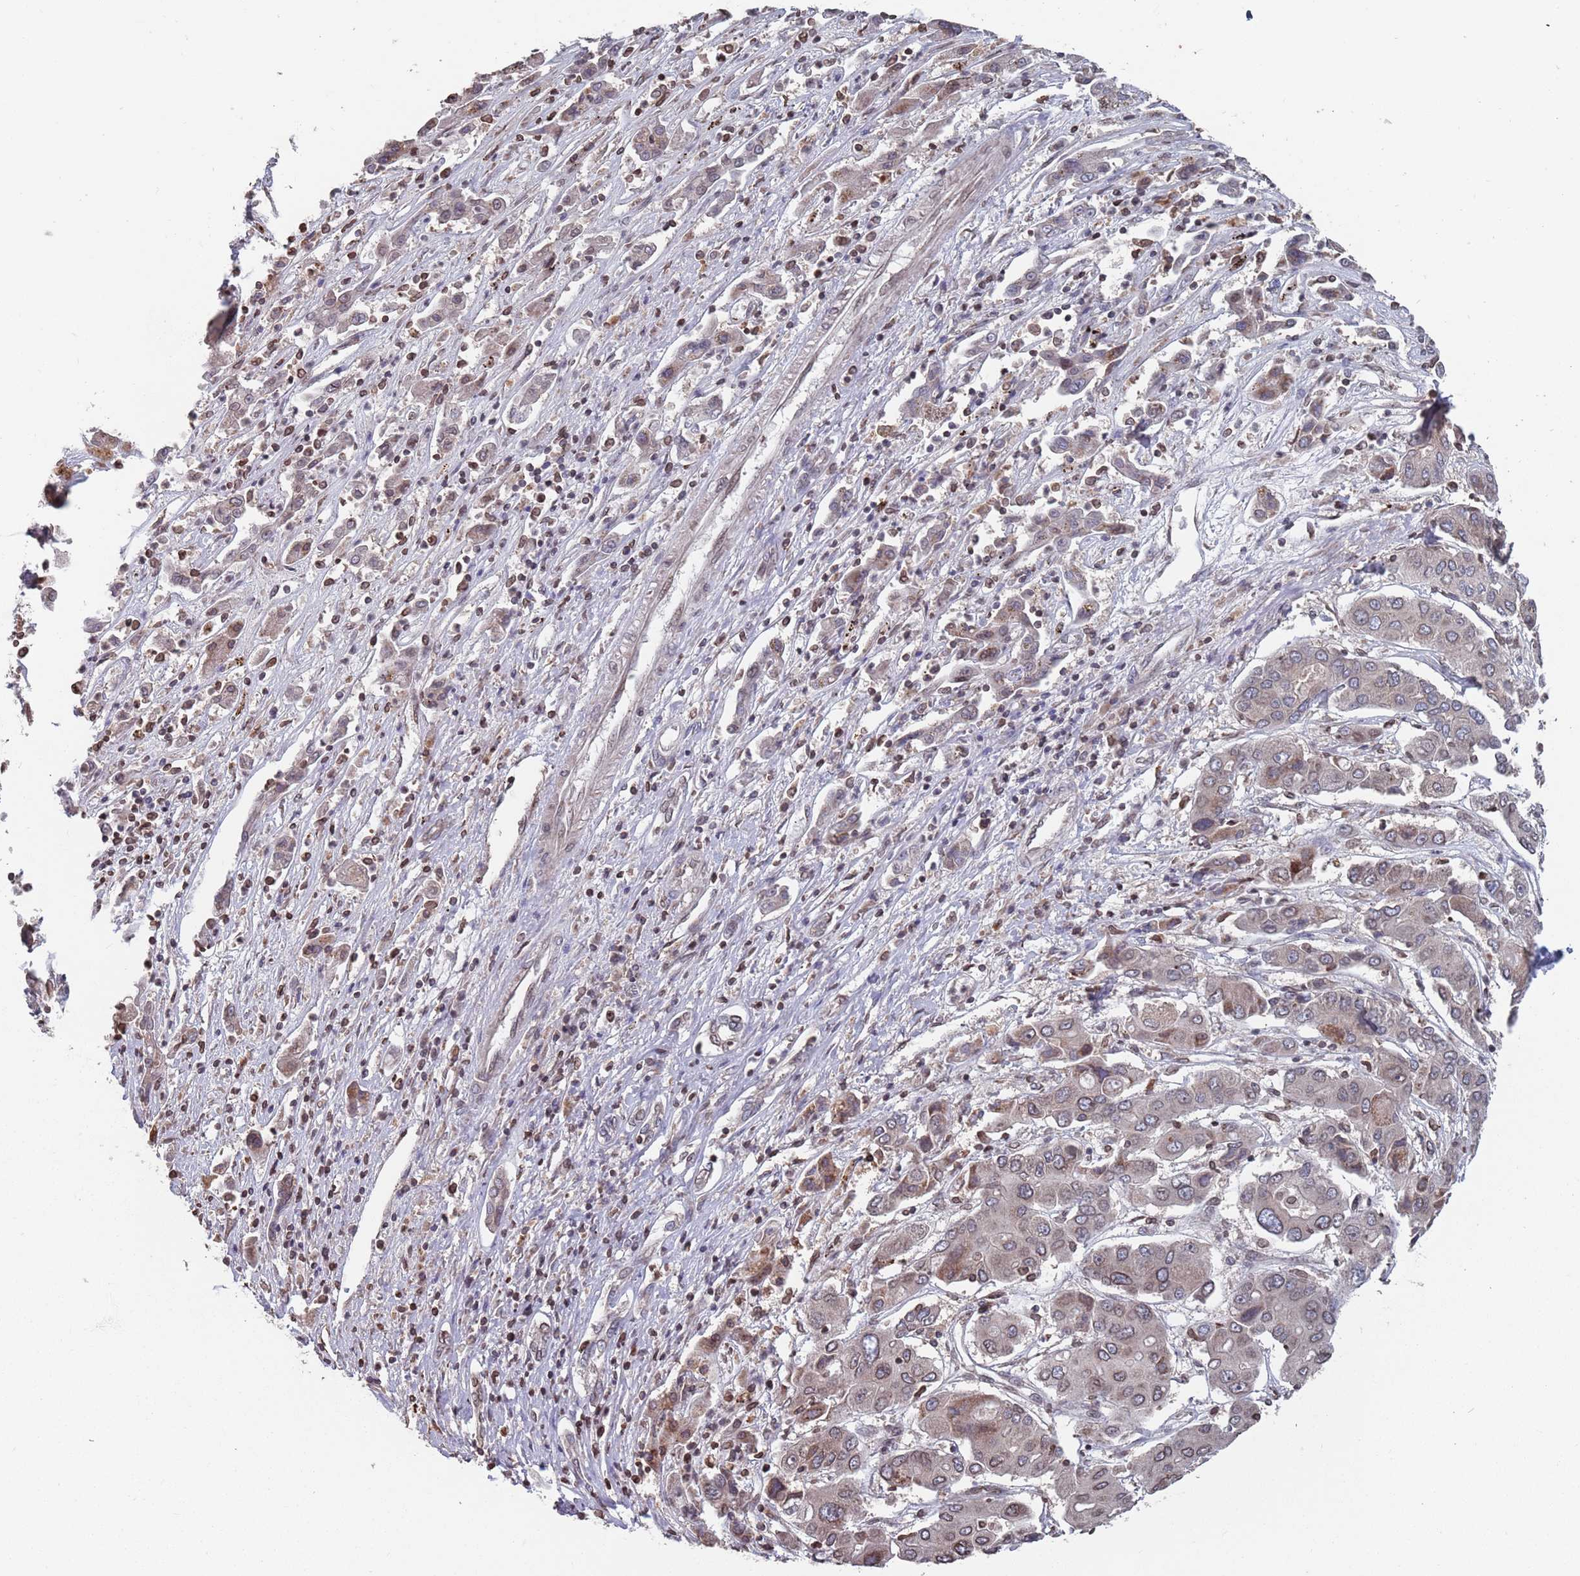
{"staining": {"intensity": "moderate", "quantity": "<25%", "location": "cytoplasmic/membranous,nuclear"}, "tissue": "liver cancer", "cell_type": "Tumor cells", "image_type": "cancer", "snomed": [{"axis": "morphology", "description": "Cholangiocarcinoma"}, {"axis": "topography", "description": "Liver"}], "caption": "The photomicrograph exhibits immunohistochemical staining of liver cancer. There is moderate cytoplasmic/membranous and nuclear staining is present in about <25% of tumor cells. (IHC, brightfield microscopy, high magnification).", "gene": "SDHAF3", "patient": {"sex": "male", "age": 67}}